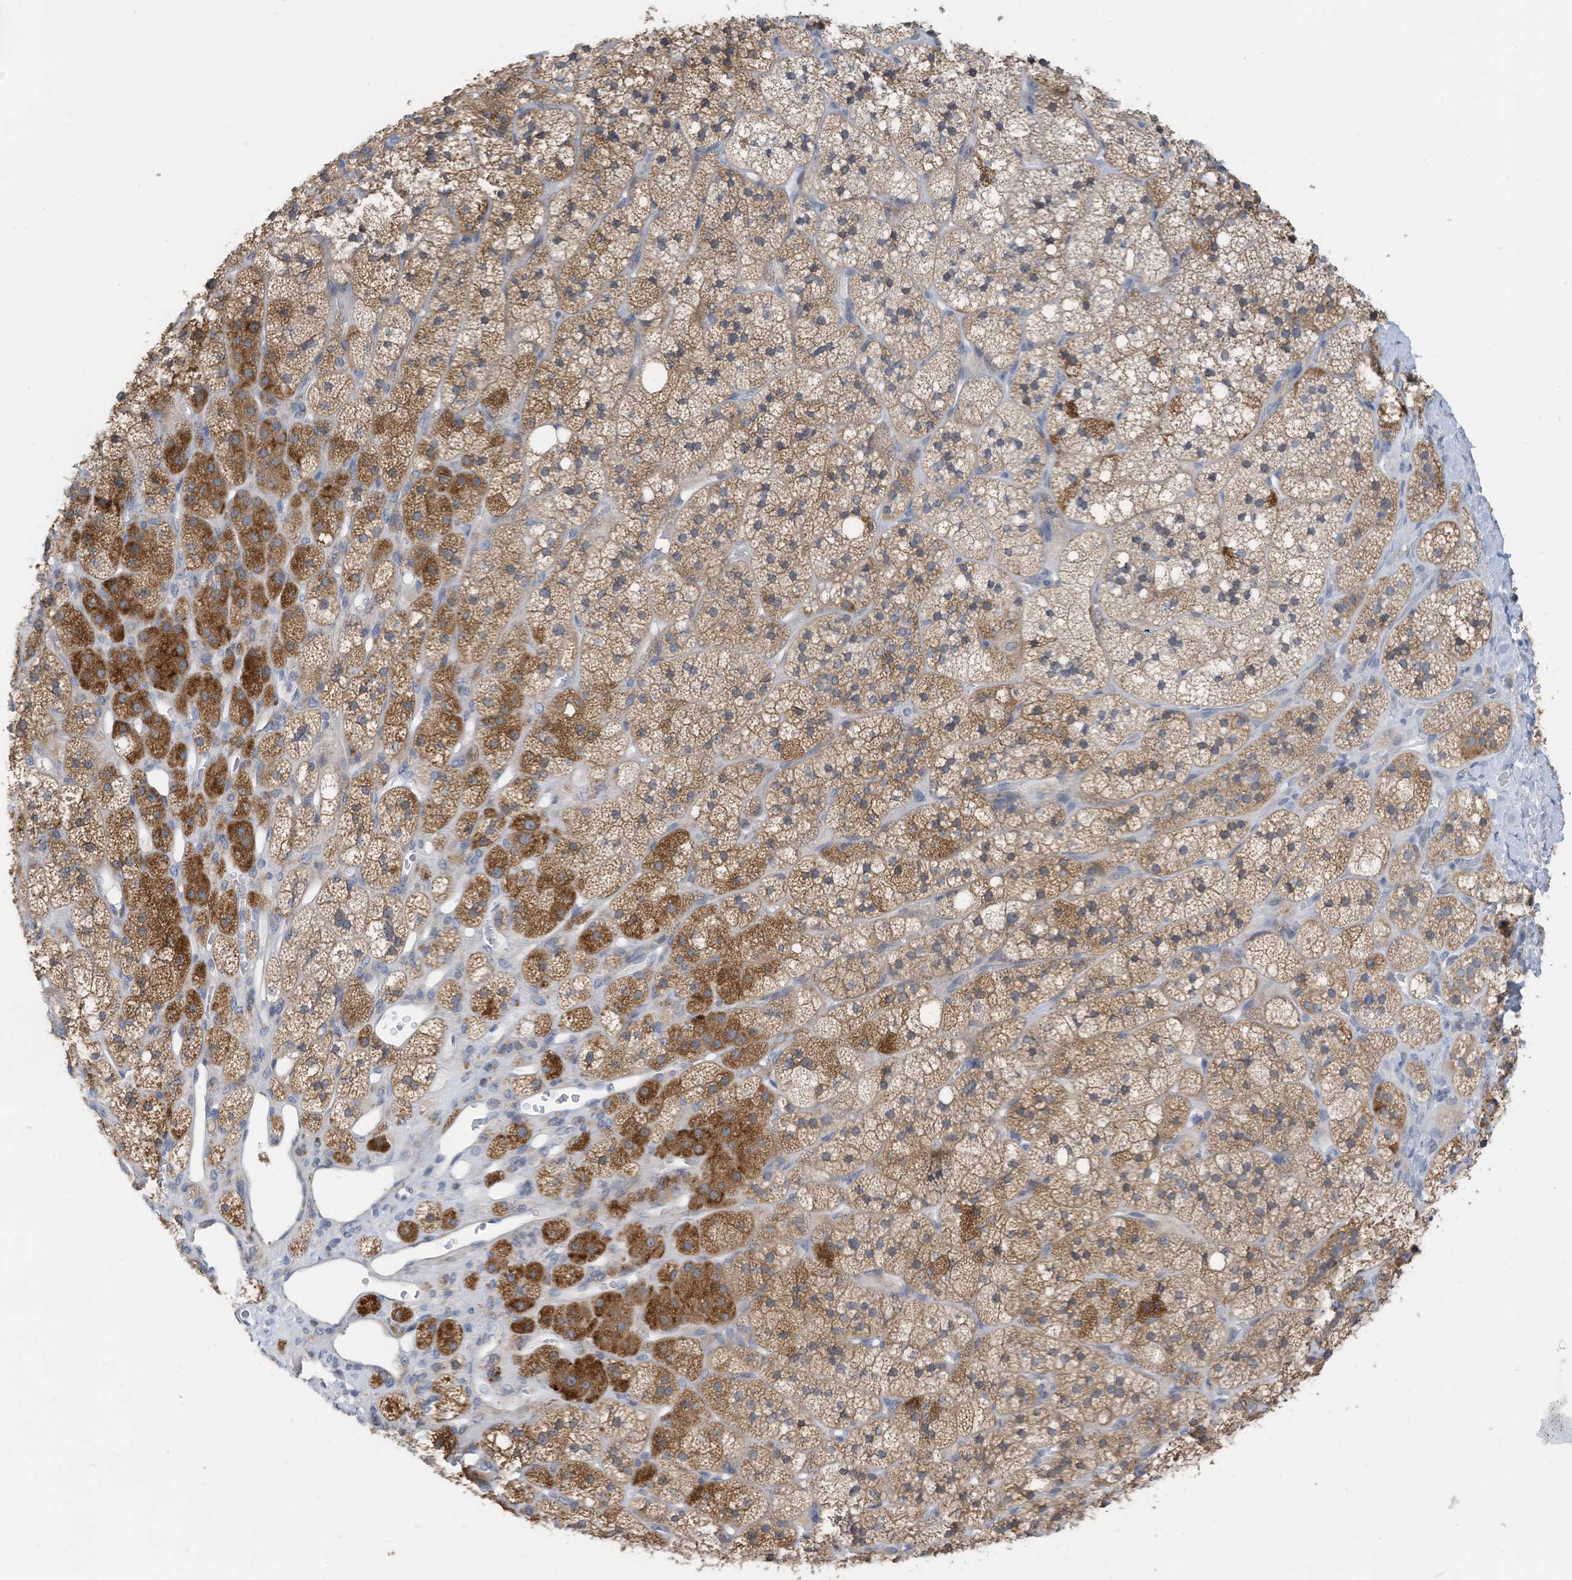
{"staining": {"intensity": "strong", "quantity": "25%-75%", "location": "cytoplasmic/membranous"}, "tissue": "adrenal gland", "cell_type": "Glandular cells", "image_type": "normal", "snomed": [{"axis": "morphology", "description": "Normal tissue, NOS"}, {"axis": "topography", "description": "Adrenal gland"}], "caption": "This micrograph exhibits immunohistochemistry (IHC) staining of normal human adrenal gland, with high strong cytoplasmic/membranous positivity in about 25%-75% of glandular cells.", "gene": "LDAH", "patient": {"sex": "male", "age": 61}}